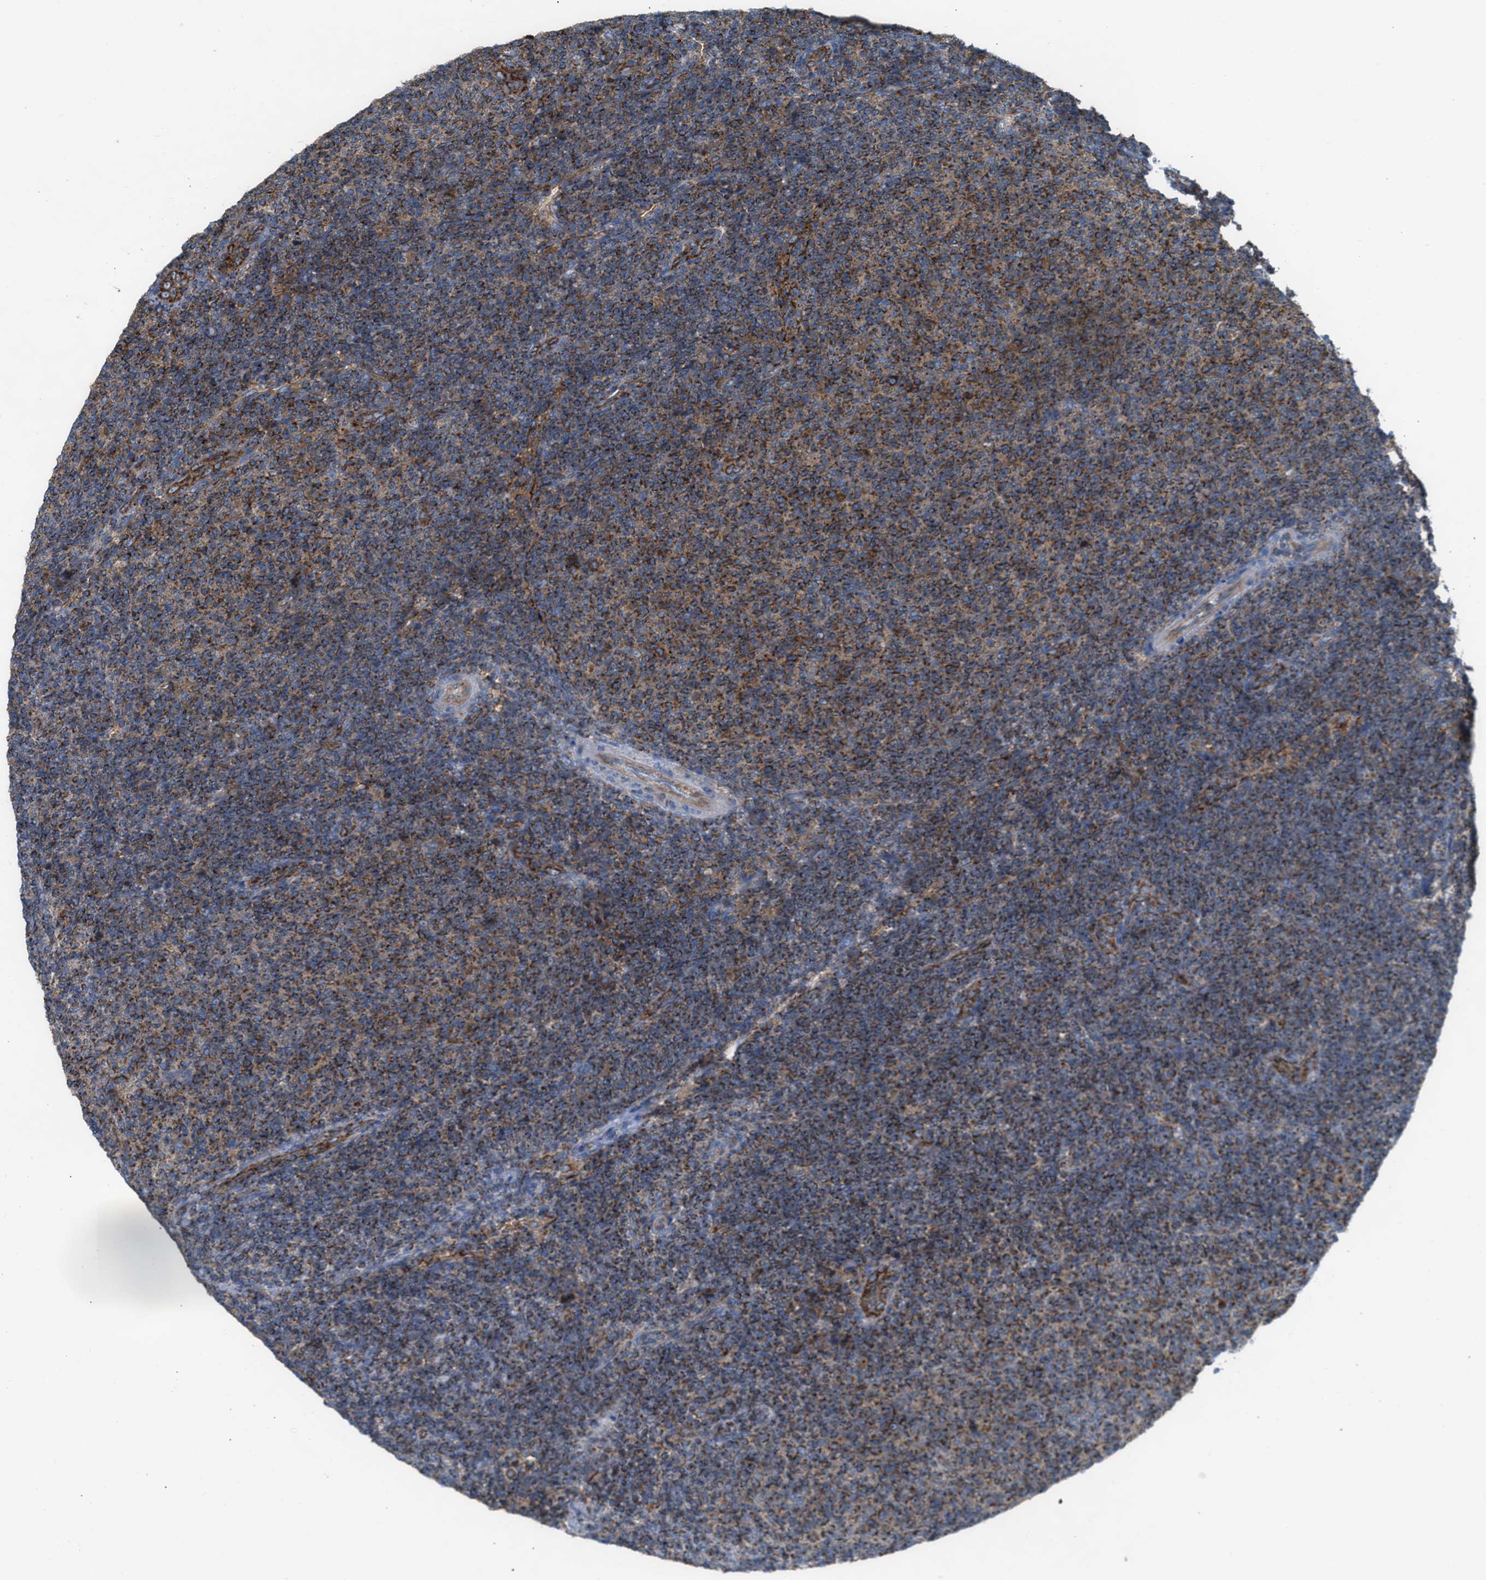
{"staining": {"intensity": "moderate", "quantity": ">75%", "location": "cytoplasmic/membranous"}, "tissue": "lymphoma", "cell_type": "Tumor cells", "image_type": "cancer", "snomed": [{"axis": "morphology", "description": "Malignant lymphoma, non-Hodgkin's type, Low grade"}, {"axis": "topography", "description": "Lymph node"}], "caption": "Malignant lymphoma, non-Hodgkin's type (low-grade) tissue reveals moderate cytoplasmic/membranous staining in approximately >75% of tumor cells", "gene": "TBC1D15", "patient": {"sex": "male", "age": 66}}